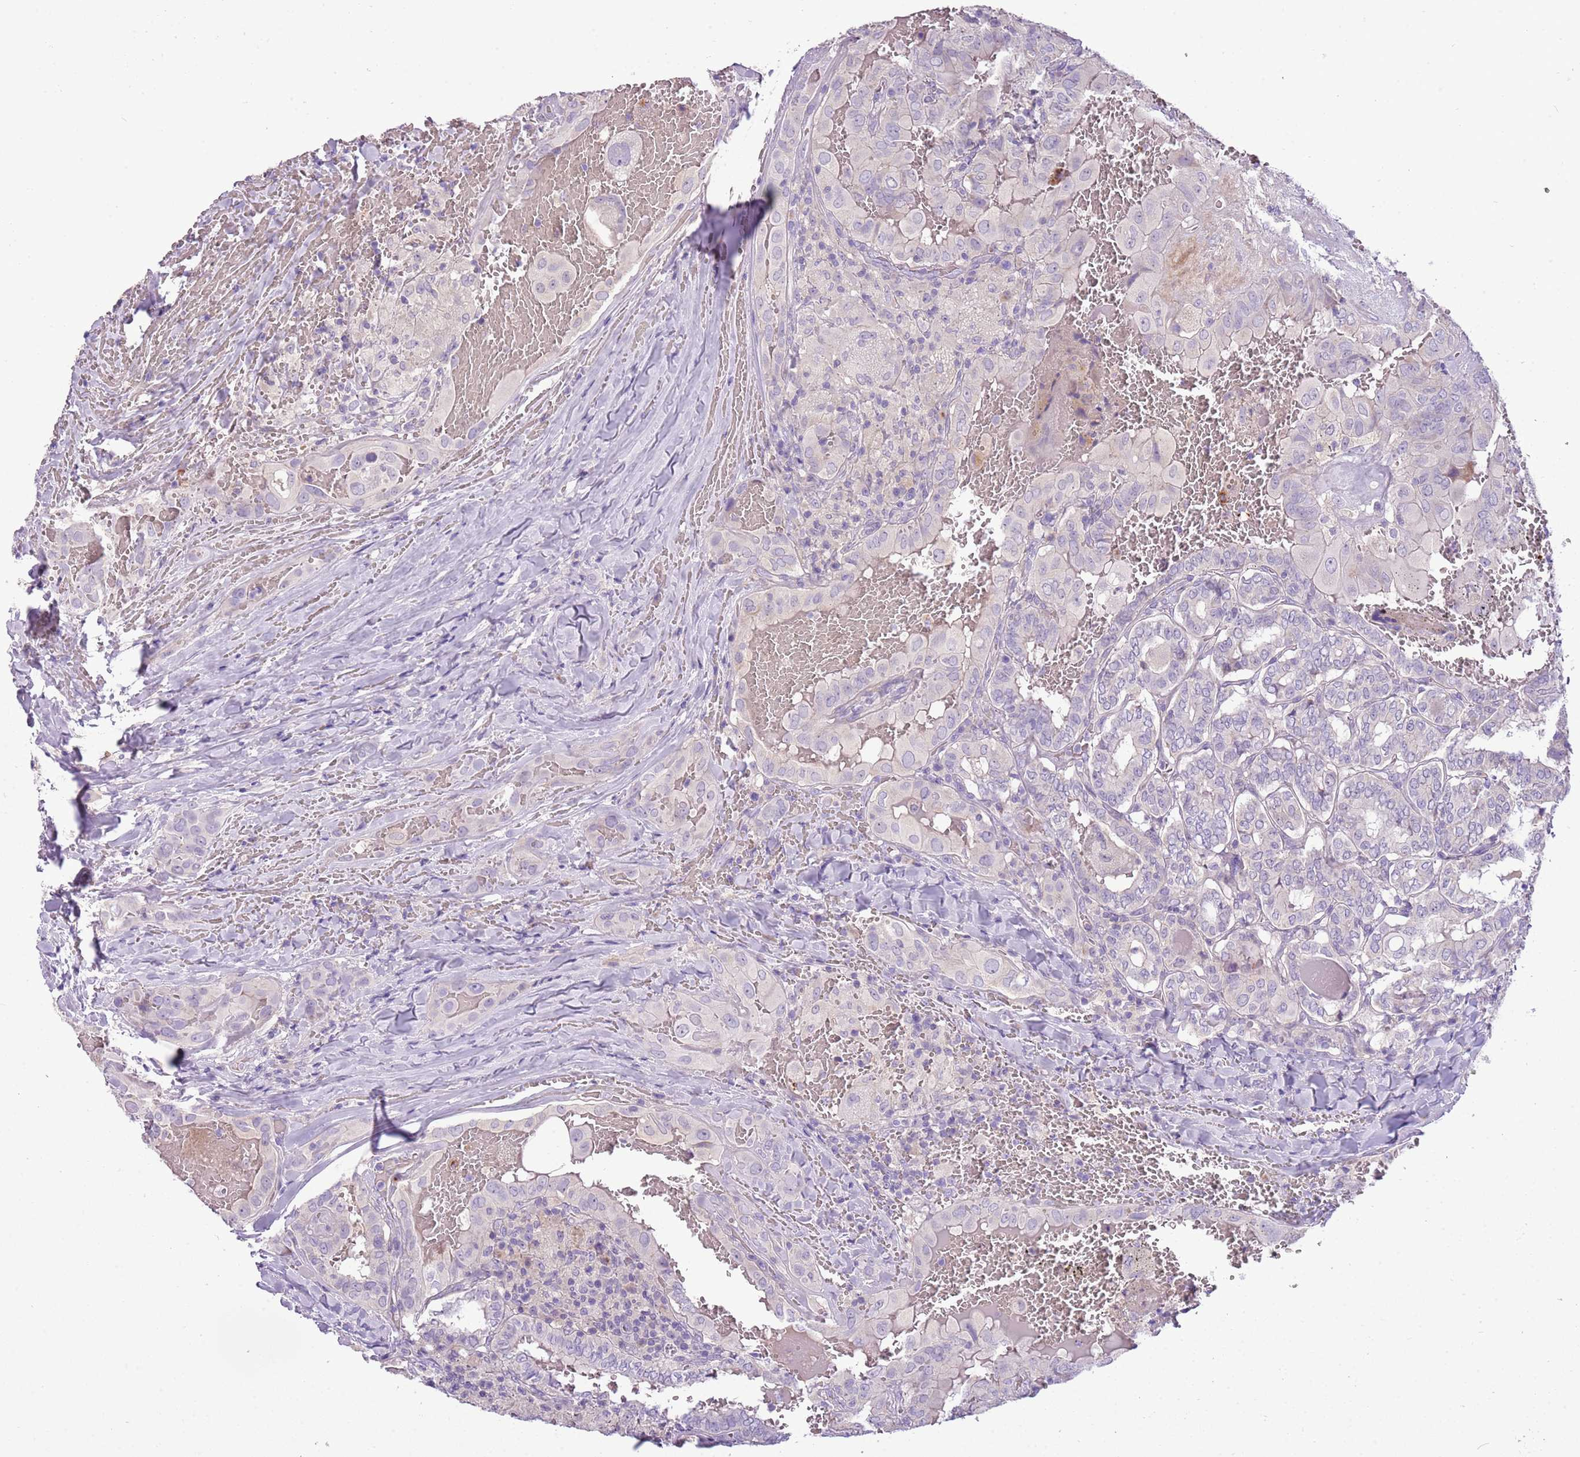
{"staining": {"intensity": "negative", "quantity": "none", "location": "none"}, "tissue": "thyroid cancer", "cell_type": "Tumor cells", "image_type": "cancer", "snomed": [{"axis": "morphology", "description": "Papillary adenocarcinoma, NOS"}, {"axis": "topography", "description": "Thyroid gland"}], "caption": "Papillary adenocarcinoma (thyroid) stained for a protein using immunohistochemistry (IHC) demonstrates no expression tumor cells.", "gene": "SCAMP5", "patient": {"sex": "female", "age": 72}}